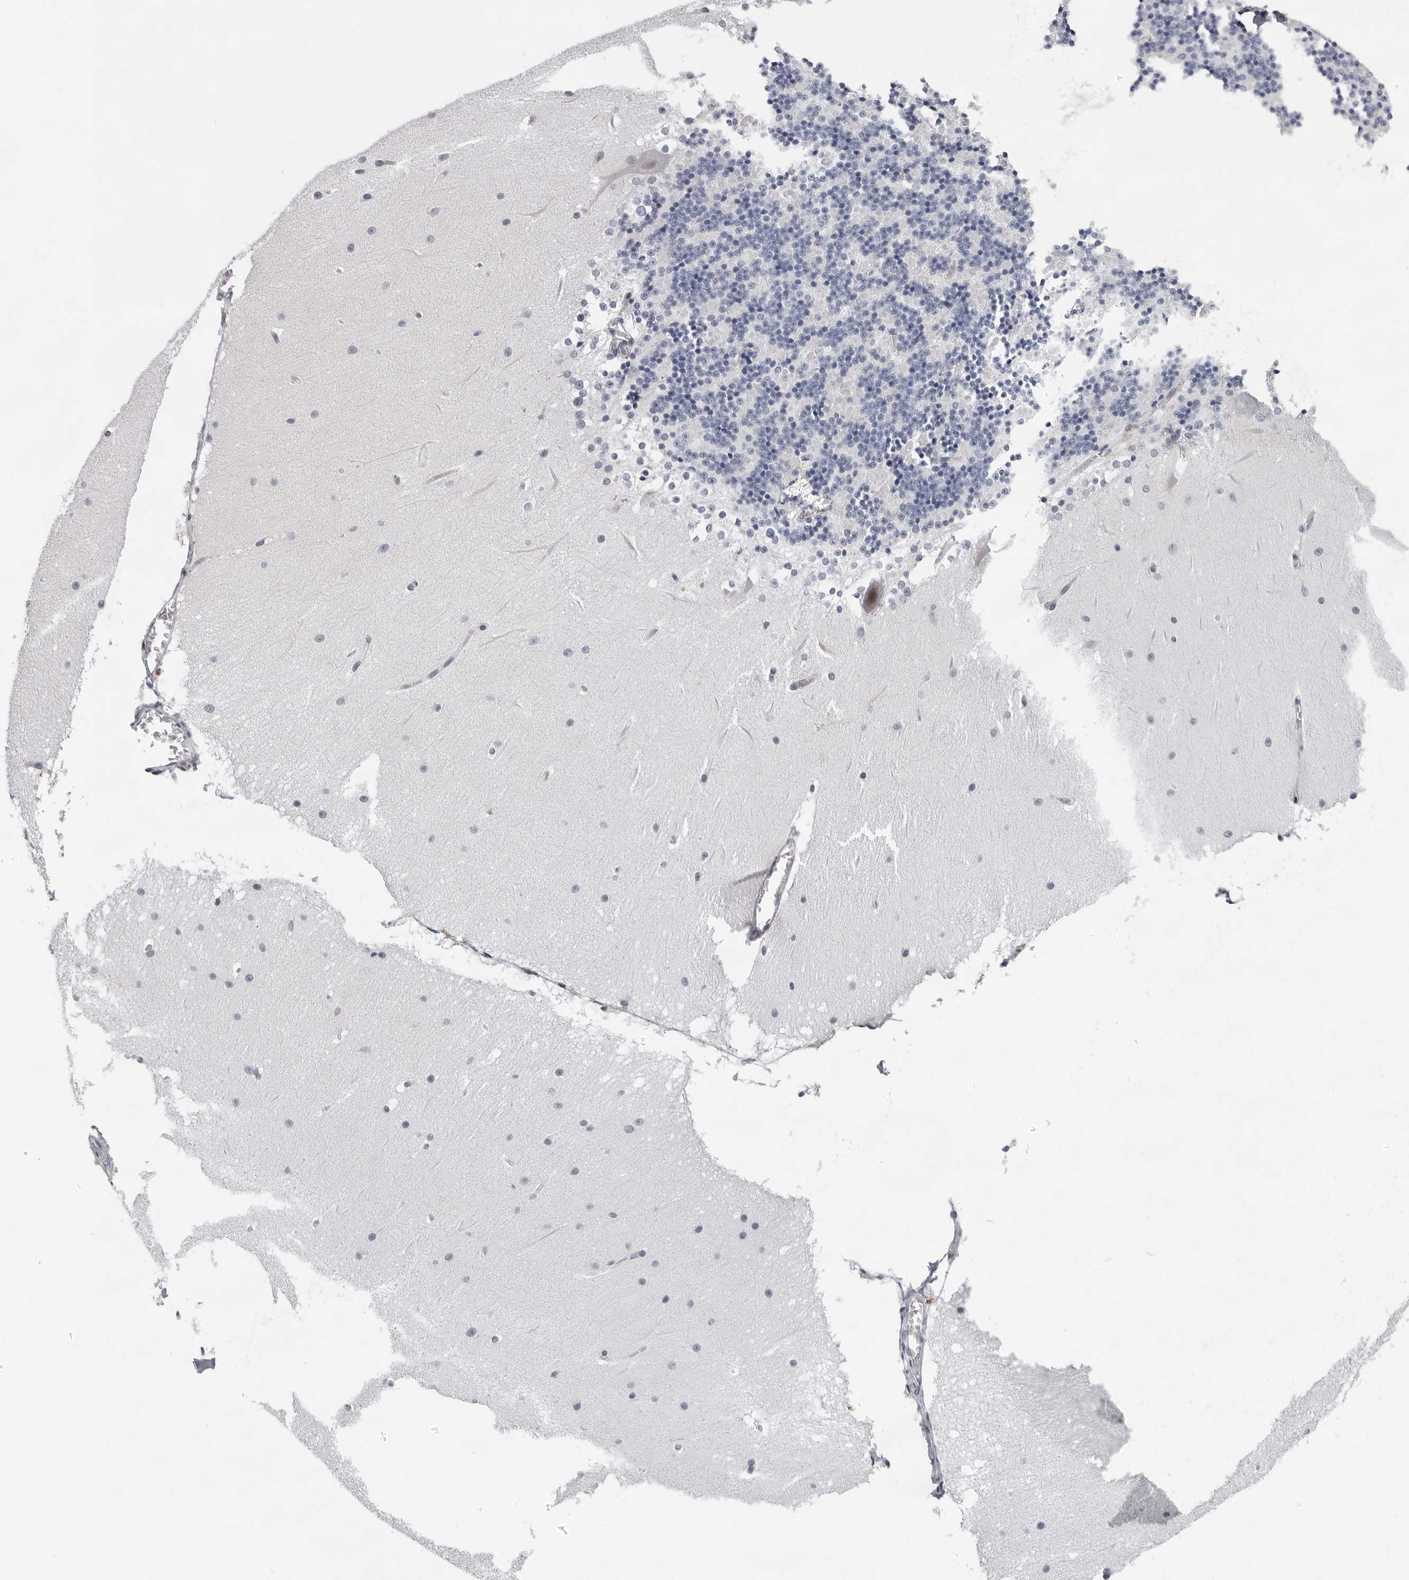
{"staining": {"intensity": "negative", "quantity": "none", "location": "none"}, "tissue": "cerebellum", "cell_type": "Cells in granular layer", "image_type": "normal", "snomed": [{"axis": "morphology", "description": "Normal tissue, NOS"}, {"axis": "topography", "description": "Cerebellum"}], "caption": "Photomicrograph shows no significant protein positivity in cells in granular layer of normal cerebellum. (Stains: DAB (3,3'-diaminobenzidine) immunohistochemistry with hematoxylin counter stain, Microscopy: brightfield microscopy at high magnification).", "gene": "CCDC28B", "patient": {"sex": "female", "age": 19}}